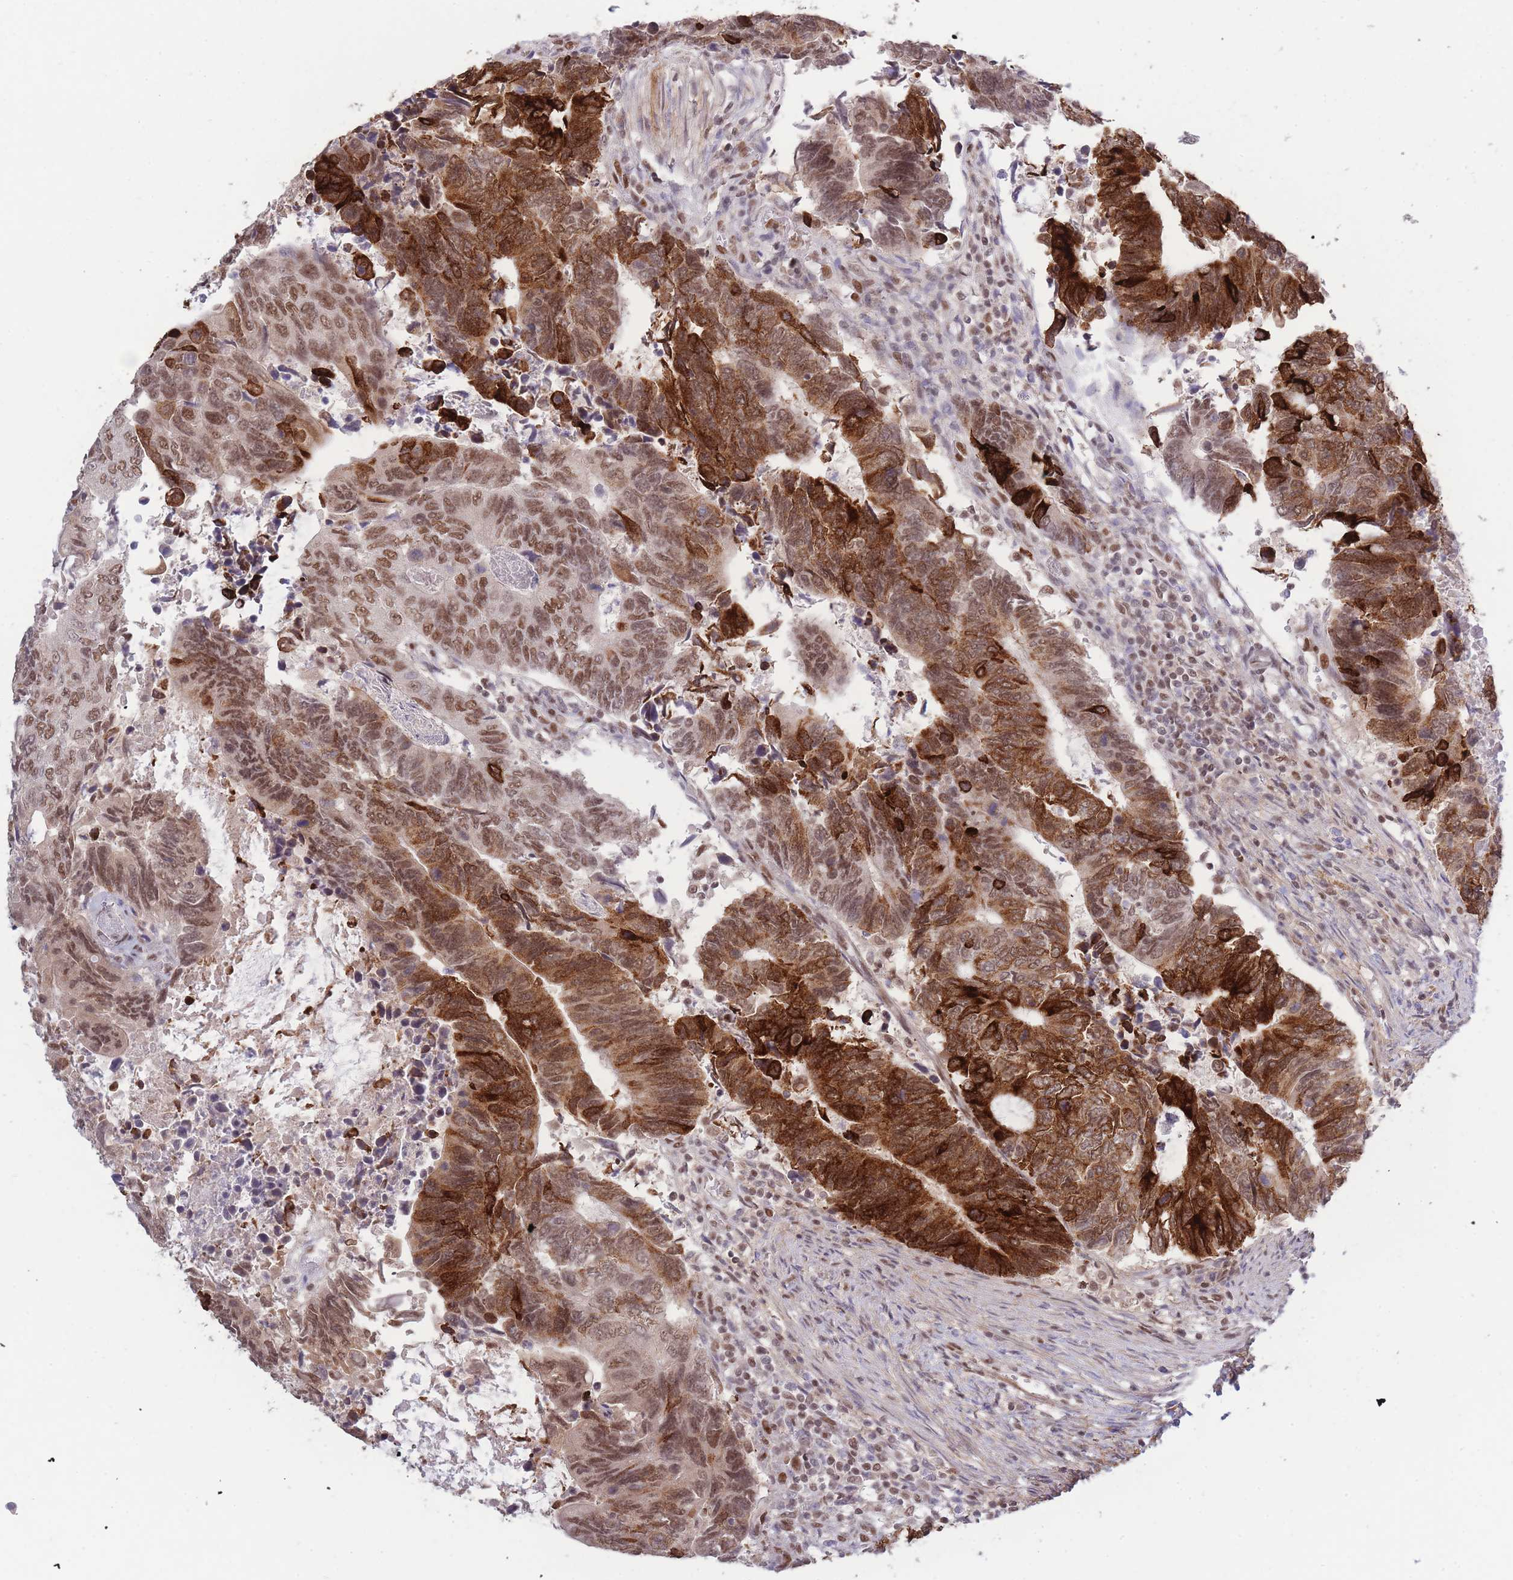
{"staining": {"intensity": "strong", "quantity": ">75%", "location": "cytoplasmic/membranous,nuclear"}, "tissue": "colorectal cancer", "cell_type": "Tumor cells", "image_type": "cancer", "snomed": [{"axis": "morphology", "description": "Adenocarcinoma, NOS"}, {"axis": "topography", "description": "Colon"}], "caption": "High-magnification brightfield microscopy of colorectal cancer stained with DAB (brown) and counterstained with hematoxylin (blue). tumor cells exhibit strong cytoplasmic/membranous and nuclear staining is present in about>75% of cells. The staining is performed using DAB brown chromogen to label protein expression. The nuclei are counter-stained blue using hematoxylin.", "gene": "CARD8", "patient": {"sex": "male", "age": 87}}